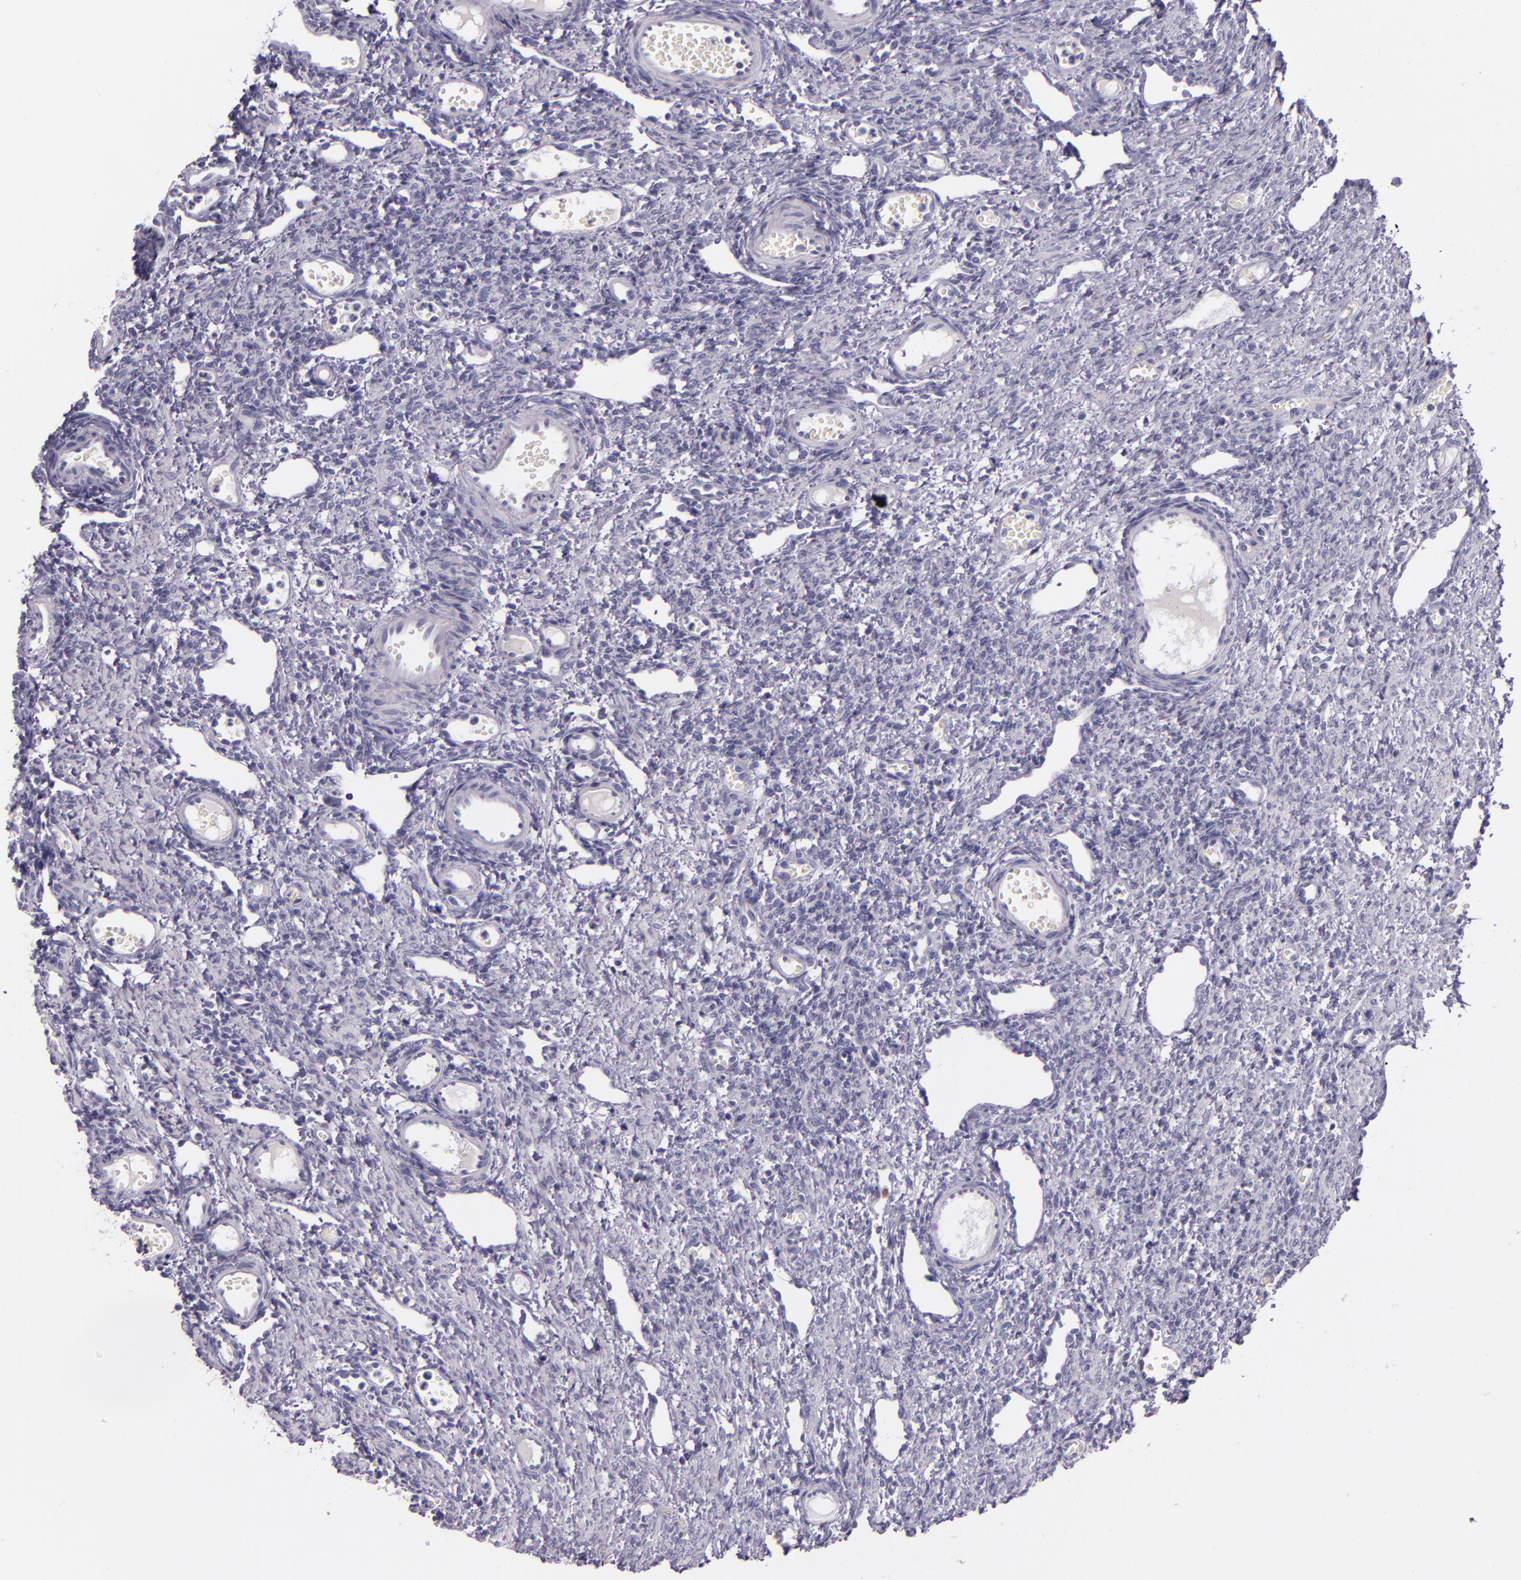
{"staining": {"intensity": "negative", "quantity": "none", "location": "none"}, "tissue": "ovary", "cell_type": "Follicle cells", "image_type": "normal", "snomed": [{"axis": "morphology", "description": "Normal tissue, NOS"}, {"axis": "topography", "description": "Ovary"}], "caption": "Immunohistochemistry of unremarkable human ovary displays no staining in follicle cells.", "gene": "INA", "patient": {"sex": "female", "age": 33}}